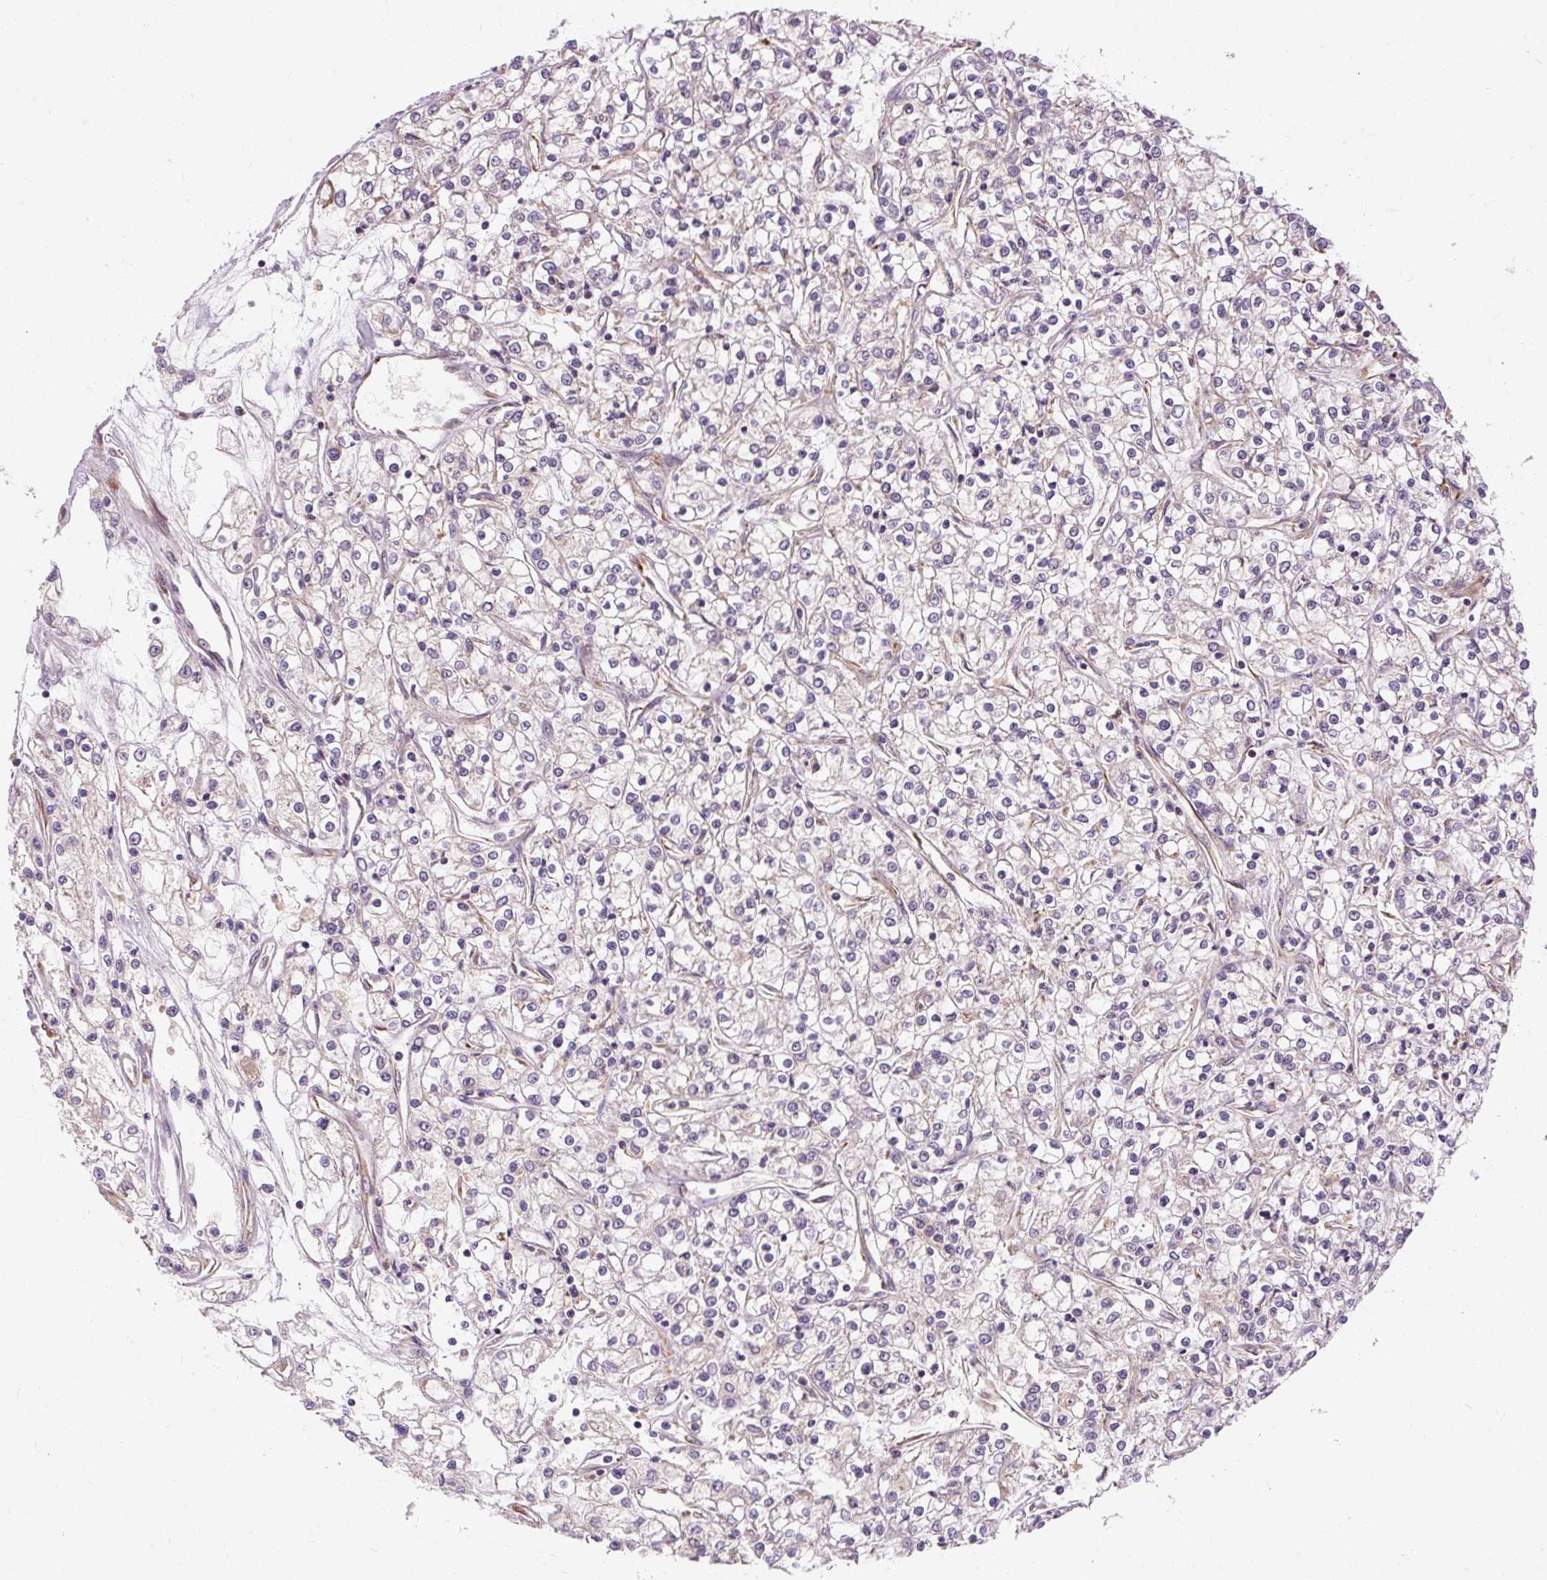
{"staining": {"intensity": "negative", "quantity": "none", "location": "none"}, "tissue": "renal cancer", "cell_type": "Tumor cells", "image_type": "cancer", "snomed": [{"axis": "morphology", "description": "Adenocarcinoma, NOS"}, {"axis": "topography", "description": "Kidney"}], "caption": "This is an IHC photomicrograph of human renal cancer (adenocarcinoma). There is no positivity in tumor cells.", "gene": "PRSS48", "patient": {"sex": "female", "age": 59}}